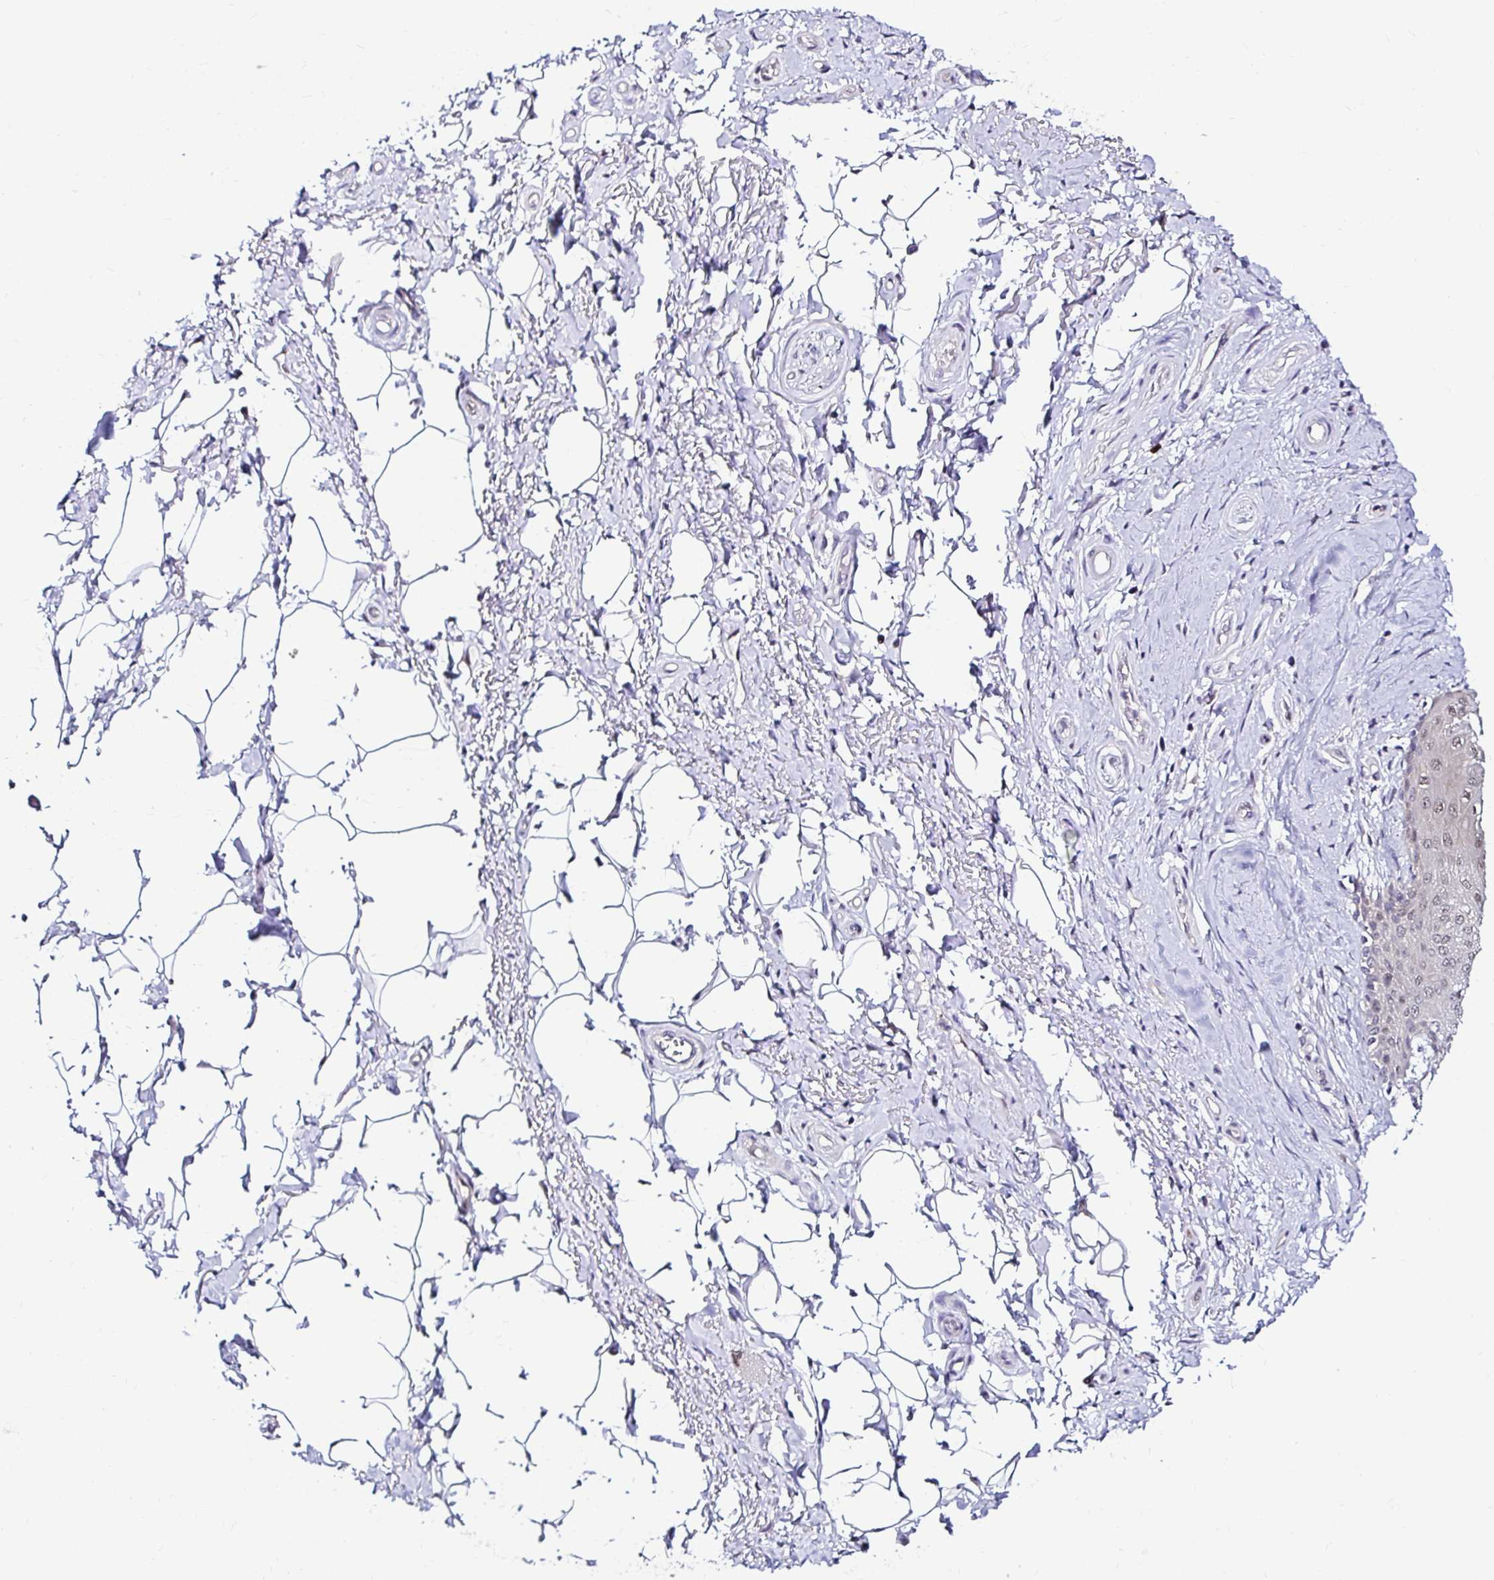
{"staining": {"intensity": "negative", "quantity": "none", "location": "none"}, "tissue": "adipose tissue", "cell_type": "Adipocytes", "image_type": "normal", "snomed": [{"axis": "morphology", "description": "Normal tissue, NOS"}, {"axis": "topography", "description": "Peripheral nerve tissue"}], "caption": "DAB immunohistochemical staining of unremarkable adipose tissue shows no significant staining in adipocytes. Nuclei are stained in blue.", "gene": "PSMD3", "patient": {"sex": "male", "age": 51}}